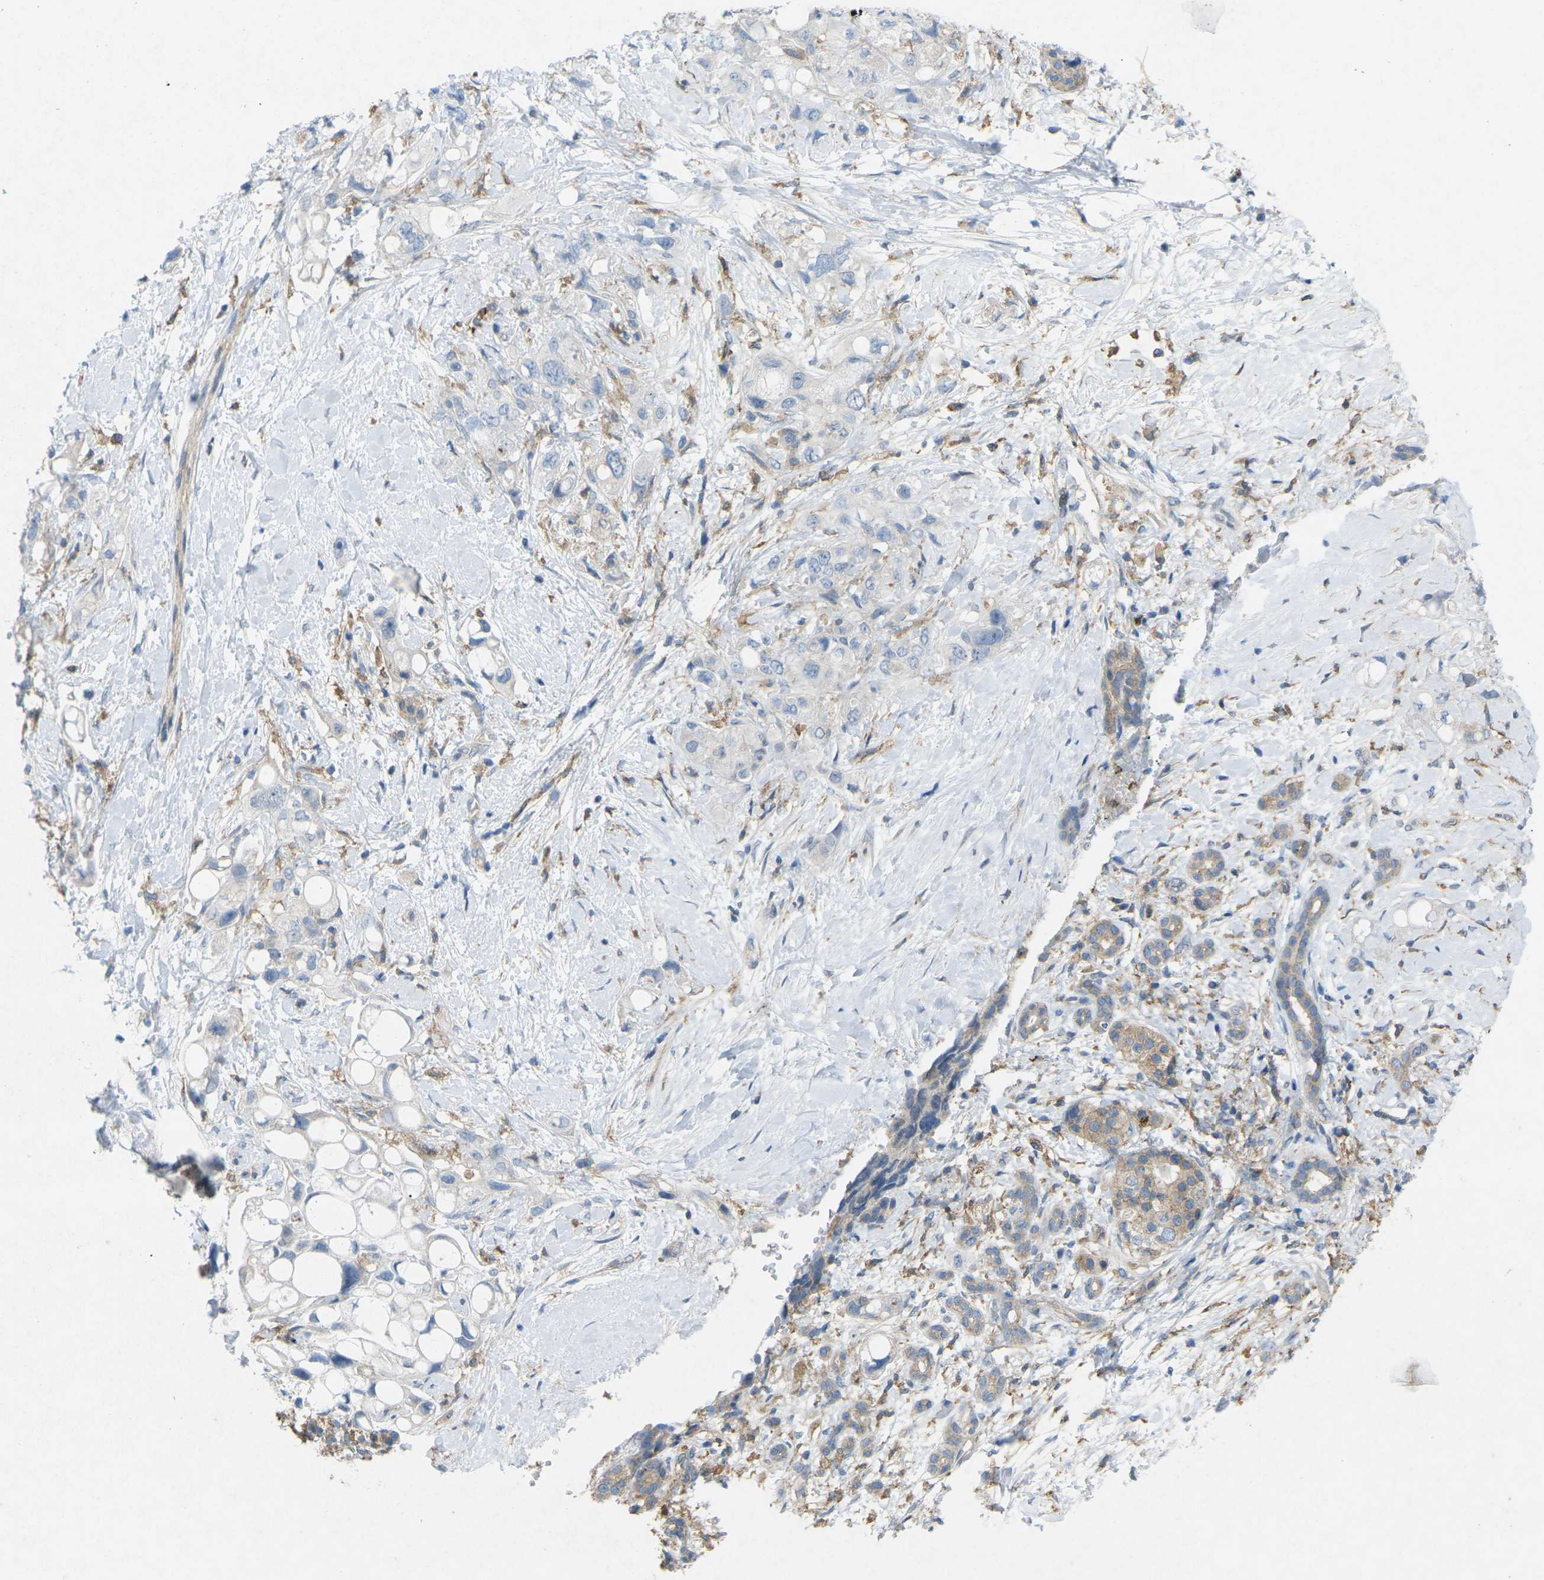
{"staining": {"intensity": "negative", "quantity": "none", "location": "none"}, "tissue": "pancreatic cancer", "cell_type": "Tumor cells", "image_type": "cancer", "snomed": [{"axis": "morphology", "description": "Adenocarcinoma, NOS"}, {"axis": "topography", "description": "Pancreas"}], "caption": "High magnification brightfield microscopy of pancreatic adenocarcinoma stained with DAB (3,3'-diaminobenzidine) (brown) and counterstained with hematoxylin (blue): tumor cells show no significant expression.", "gene": "STK11", "patient": {"sex": "female", "age": 56}}